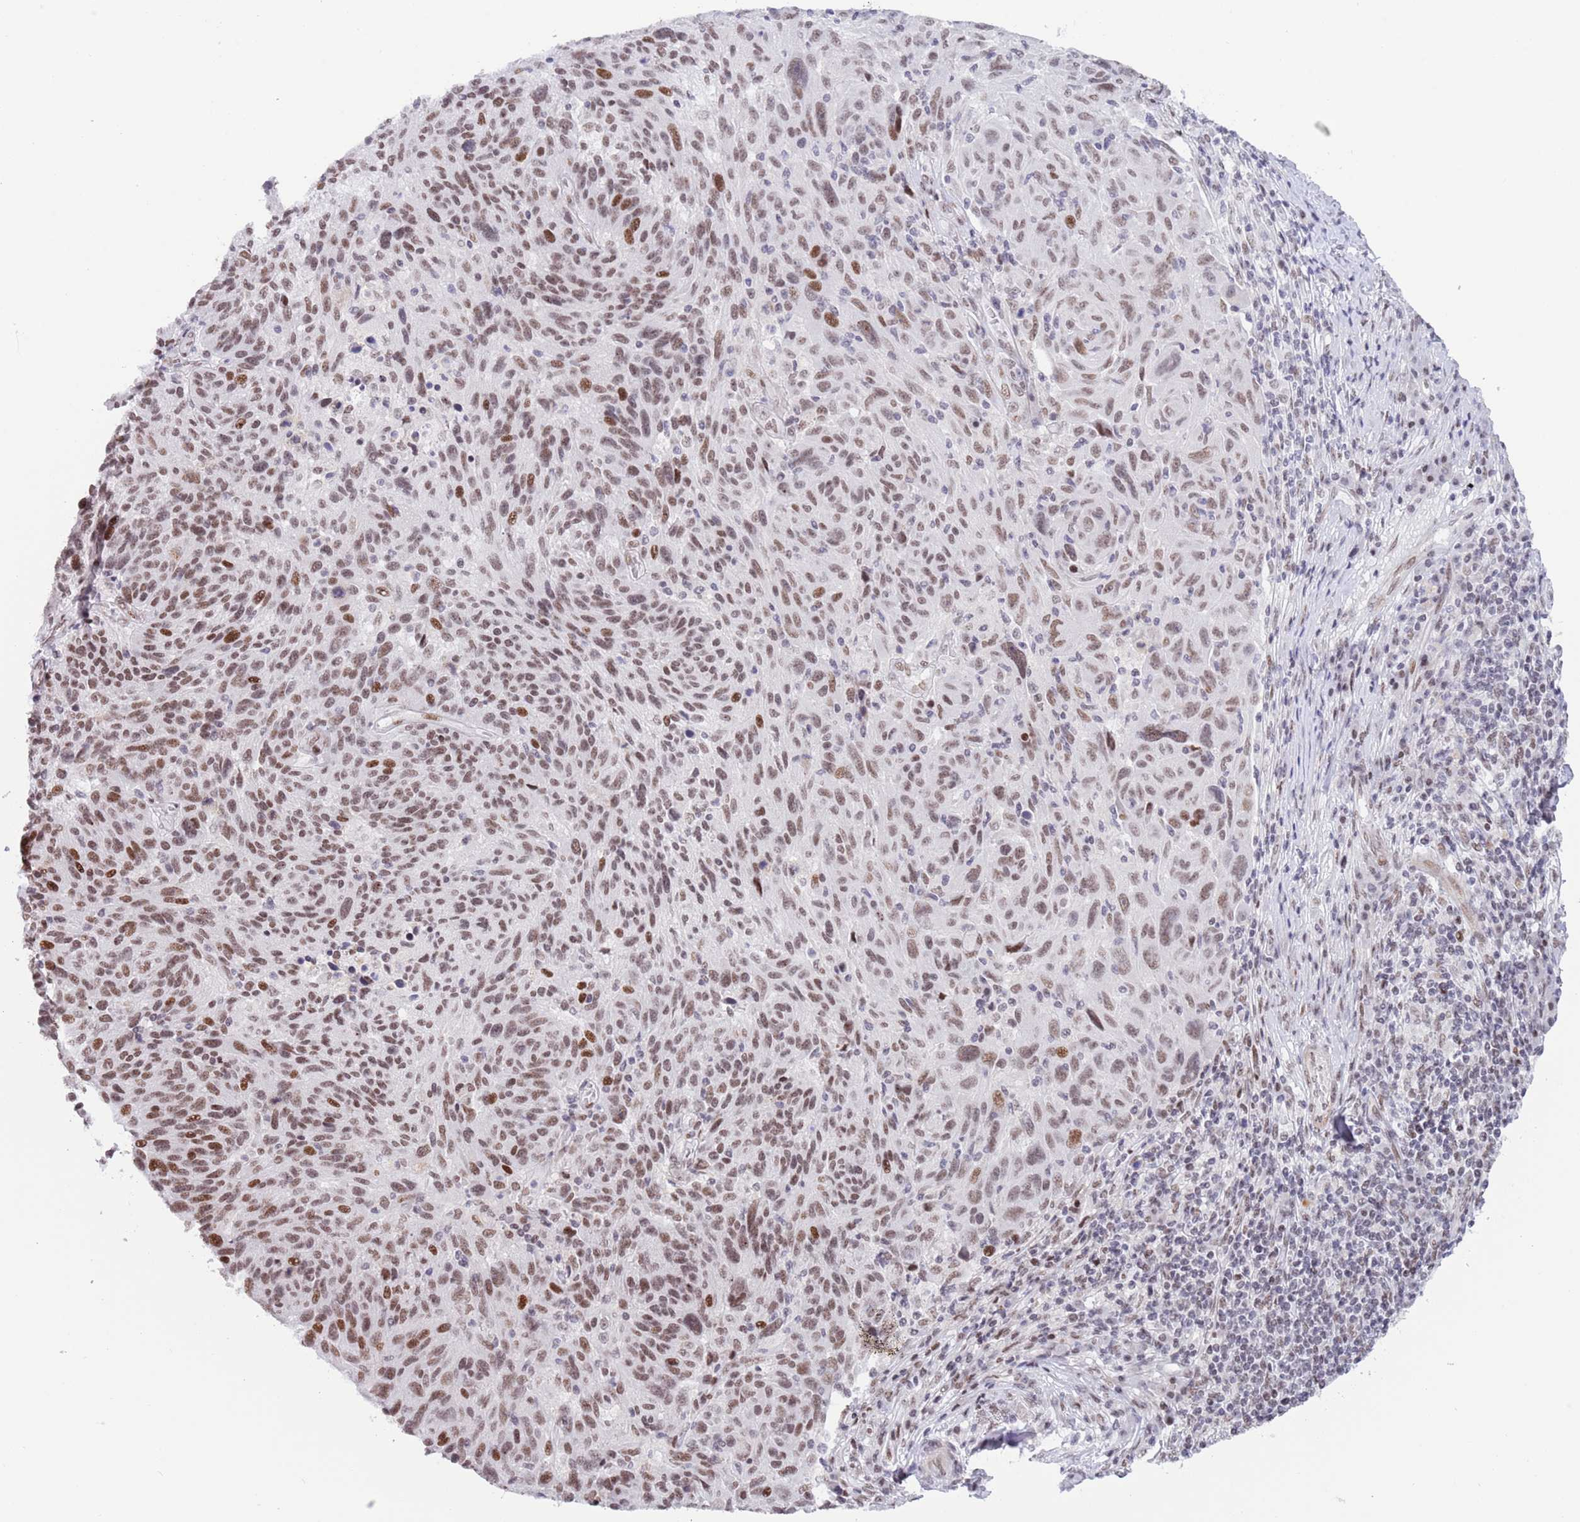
{"staining": {"intensity": "moderate", "quantity": ">75%", "location": "nuclear"}, "tissue": "melanoma", "cell_type": "Tumor cells", "image_type": "cancer", "snomed": [{"axis": "morphology", "description": "Malignant melanoma, NOS"}, {"axis": "topography", "description": "Skin"}], "caption": "Moderate nuclear protein positivity is appreciated in approximately >75% of tumor cells in malignant melanoma.", "gene": "ZNF382", "patient": {"sex": "male", "age": 53}}